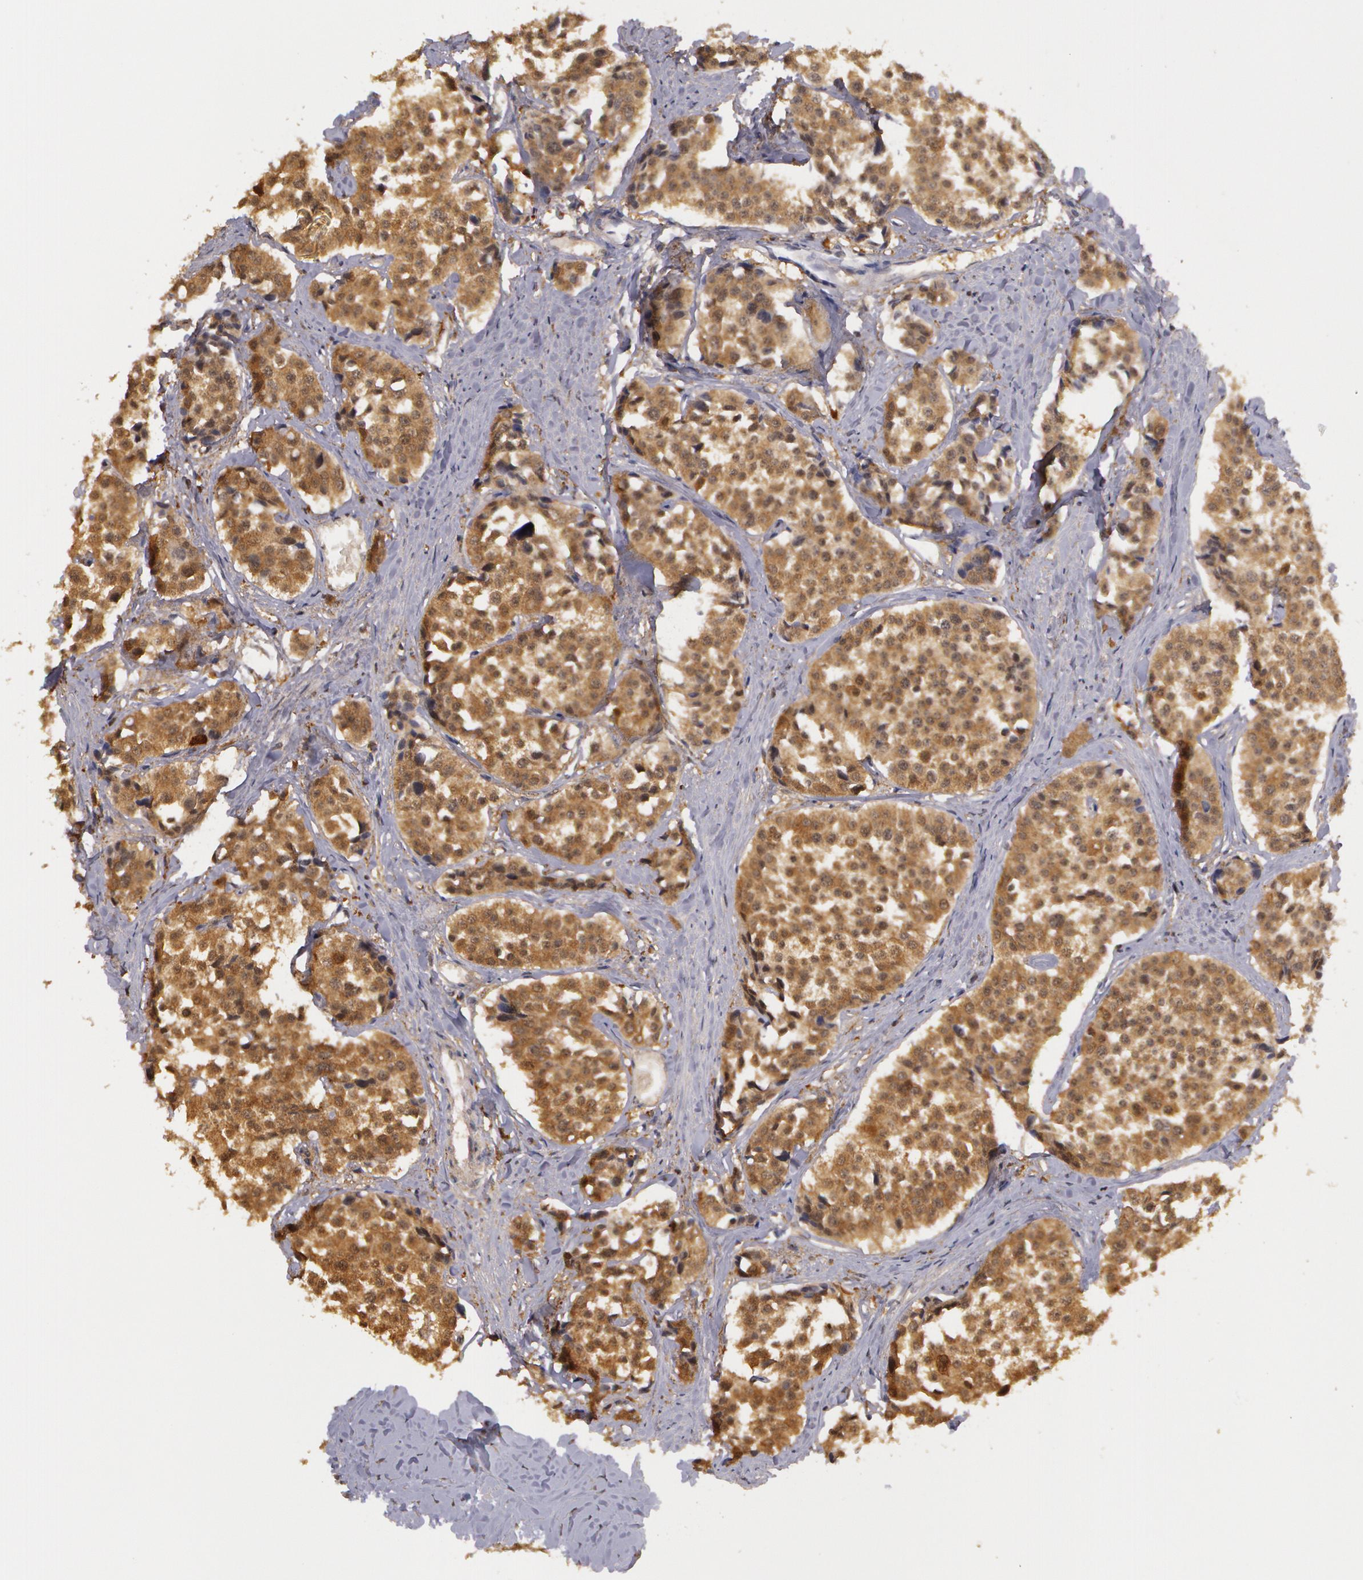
{"staining": {"intensity": "moderate", "quantity": ">75%", "location": "cytoplasmic/membranous"}, "tissue": "carcinoid", "cell_type": "Tumor cells", "image_type": "cancer", "snomed": [{"axis": "morphology", "description": "Carcinoid, malignant, NOS"}, {"axis": "topography", "description": "Small intestine"}], "caption": "Human malignant carcinoid stained with a brown dye shows moderate cytoplasmic/membranous positive expression in about >75% of tumor cells.", "gene": "AHSA1", "patient": {"sex": "male", "age": 60}}